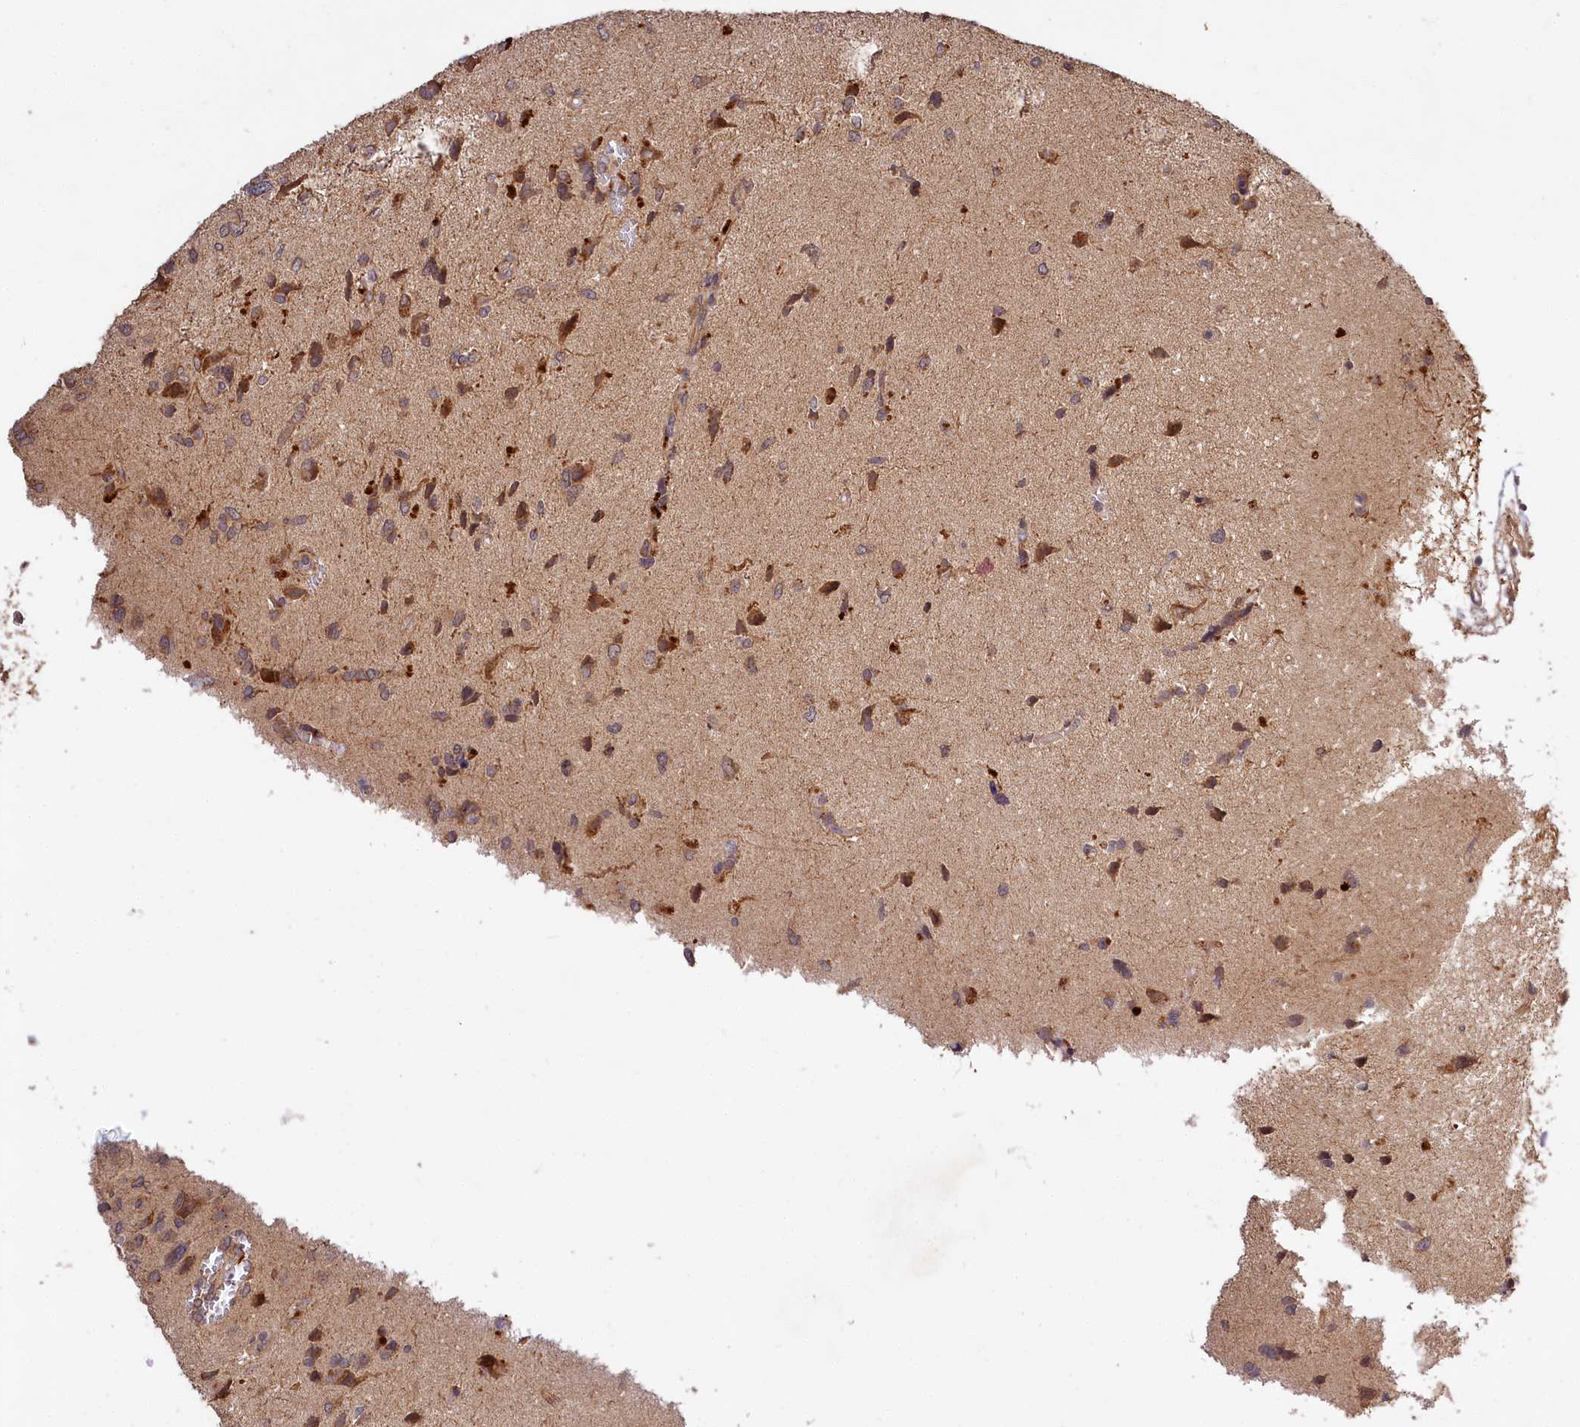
{"staining": {"intensity": "weak", "quantity": "25%-75%", "location": "cytoplasmic/membranous"}, "tissue": "glioma", "cell_type": "Tumor cells", "image_type": "cancer", "snomed": [{"axis": "morphology", "description": "Glioma, malignant, High grade"}, {"axis": "topography", "description": "Brain"}], "caption": "Glioma was stained to show a protein in brown. There is low levels of weak cytoplasmic/membranous staining in approximately 25%-75% of tumor cells.", "gene": "MCF2L2", "patient": {"sex": "female", "age": 59}}